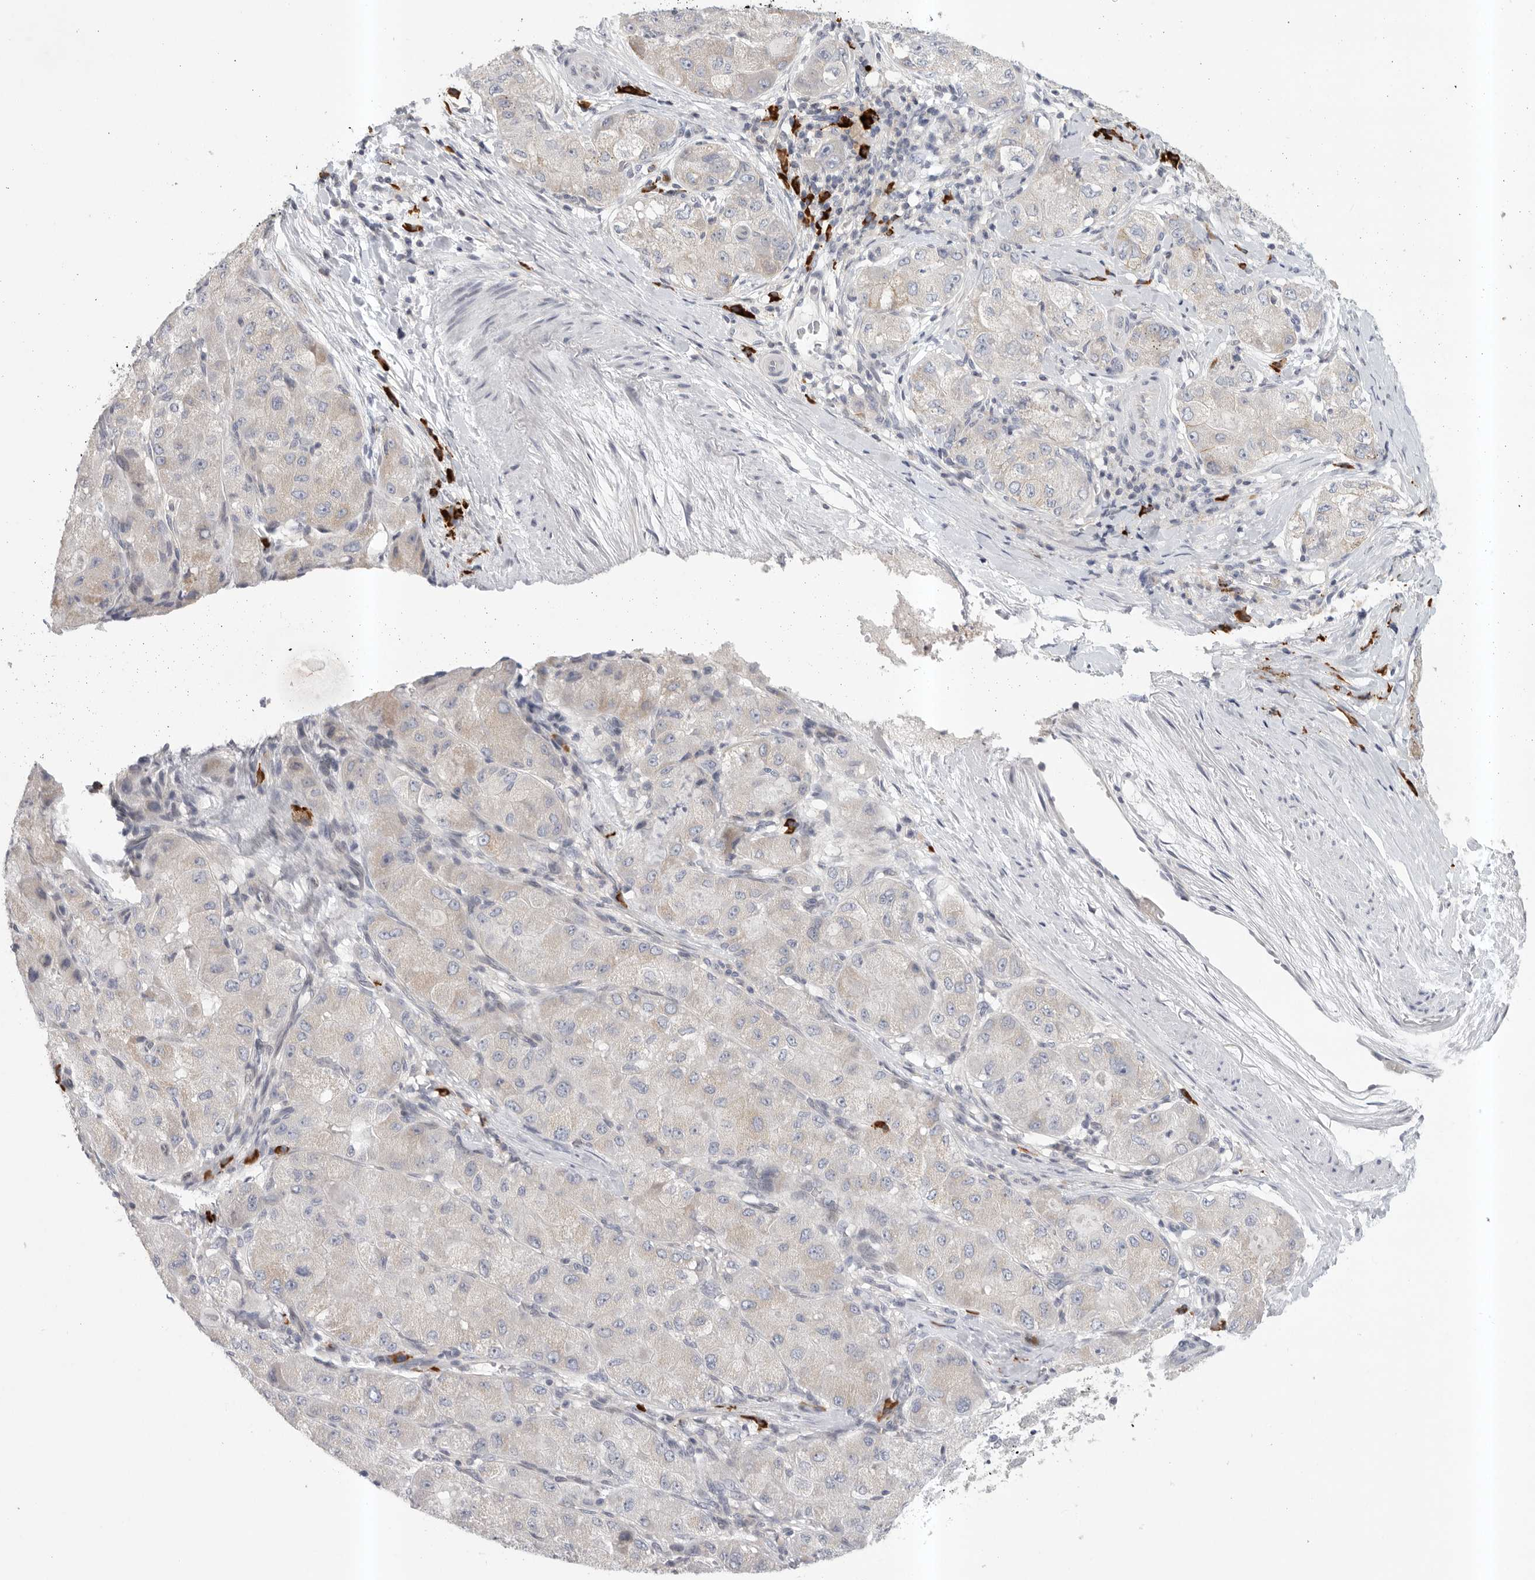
{"staining": {"intensity": "negative", "quantity": "none", "location": "none"}, "tissue": "liver cancer", "cell_type": "Tumor cells", "image_type": "cancer", "snomed": [{"axis": "morphology", "description": "Carcinoma, Hepatocellular, NOS"}, {"axis": "topography", "description": "Liver"}], "caption": "High magnification brightfield microscopy of liver hepatocellular carcinoma stained with DAB (brown) and counterstained with hematoxylin (blue): tumor cells show no significant positivity.", "gene": "TMEM69", "patient": {"sex": "male", "age": 80}}